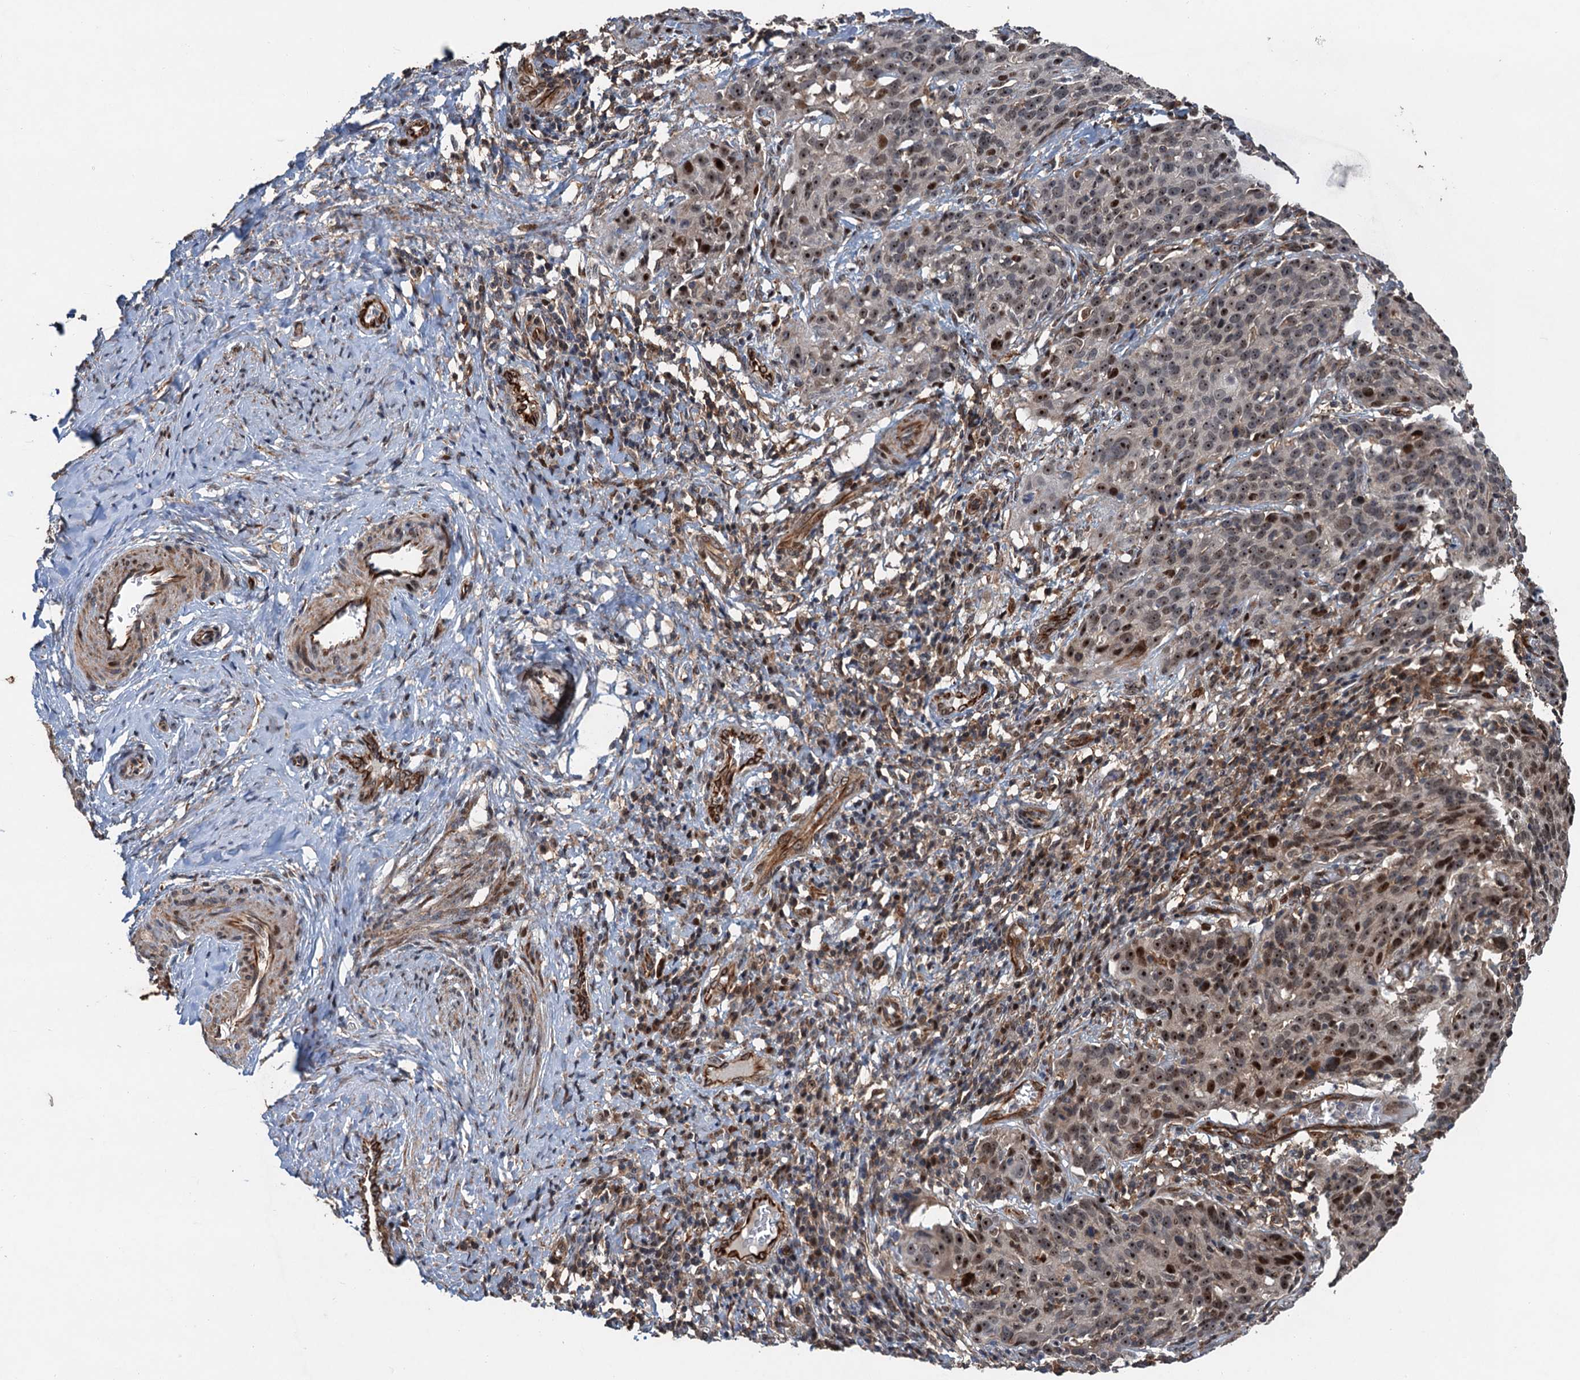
{"staining": {"intensity": "moderate", "quantity": ">75%", "location": "nuclear"}, "tissue": "cervical cancer", "cell_type": "Tumor cells", "image_type": "cancer", "snomed": [{"axis": "morphology", "description": "Squamous cell carcinoma, NOS"}, {"axis": "topography", "description": "Cervix"}], "caption": "Immunohistochemical staining of human cervical squamous cell carcinoma demonstrates medium levels of moderate nuclear positivity in approximately >75% of tumor cells. (DAB (3,3'-diaminobenzidine) = brown stain, brightfield microscopy at high magnification).", "gene": "TMA16", "patient": {"sex": "female", "age": 50}}